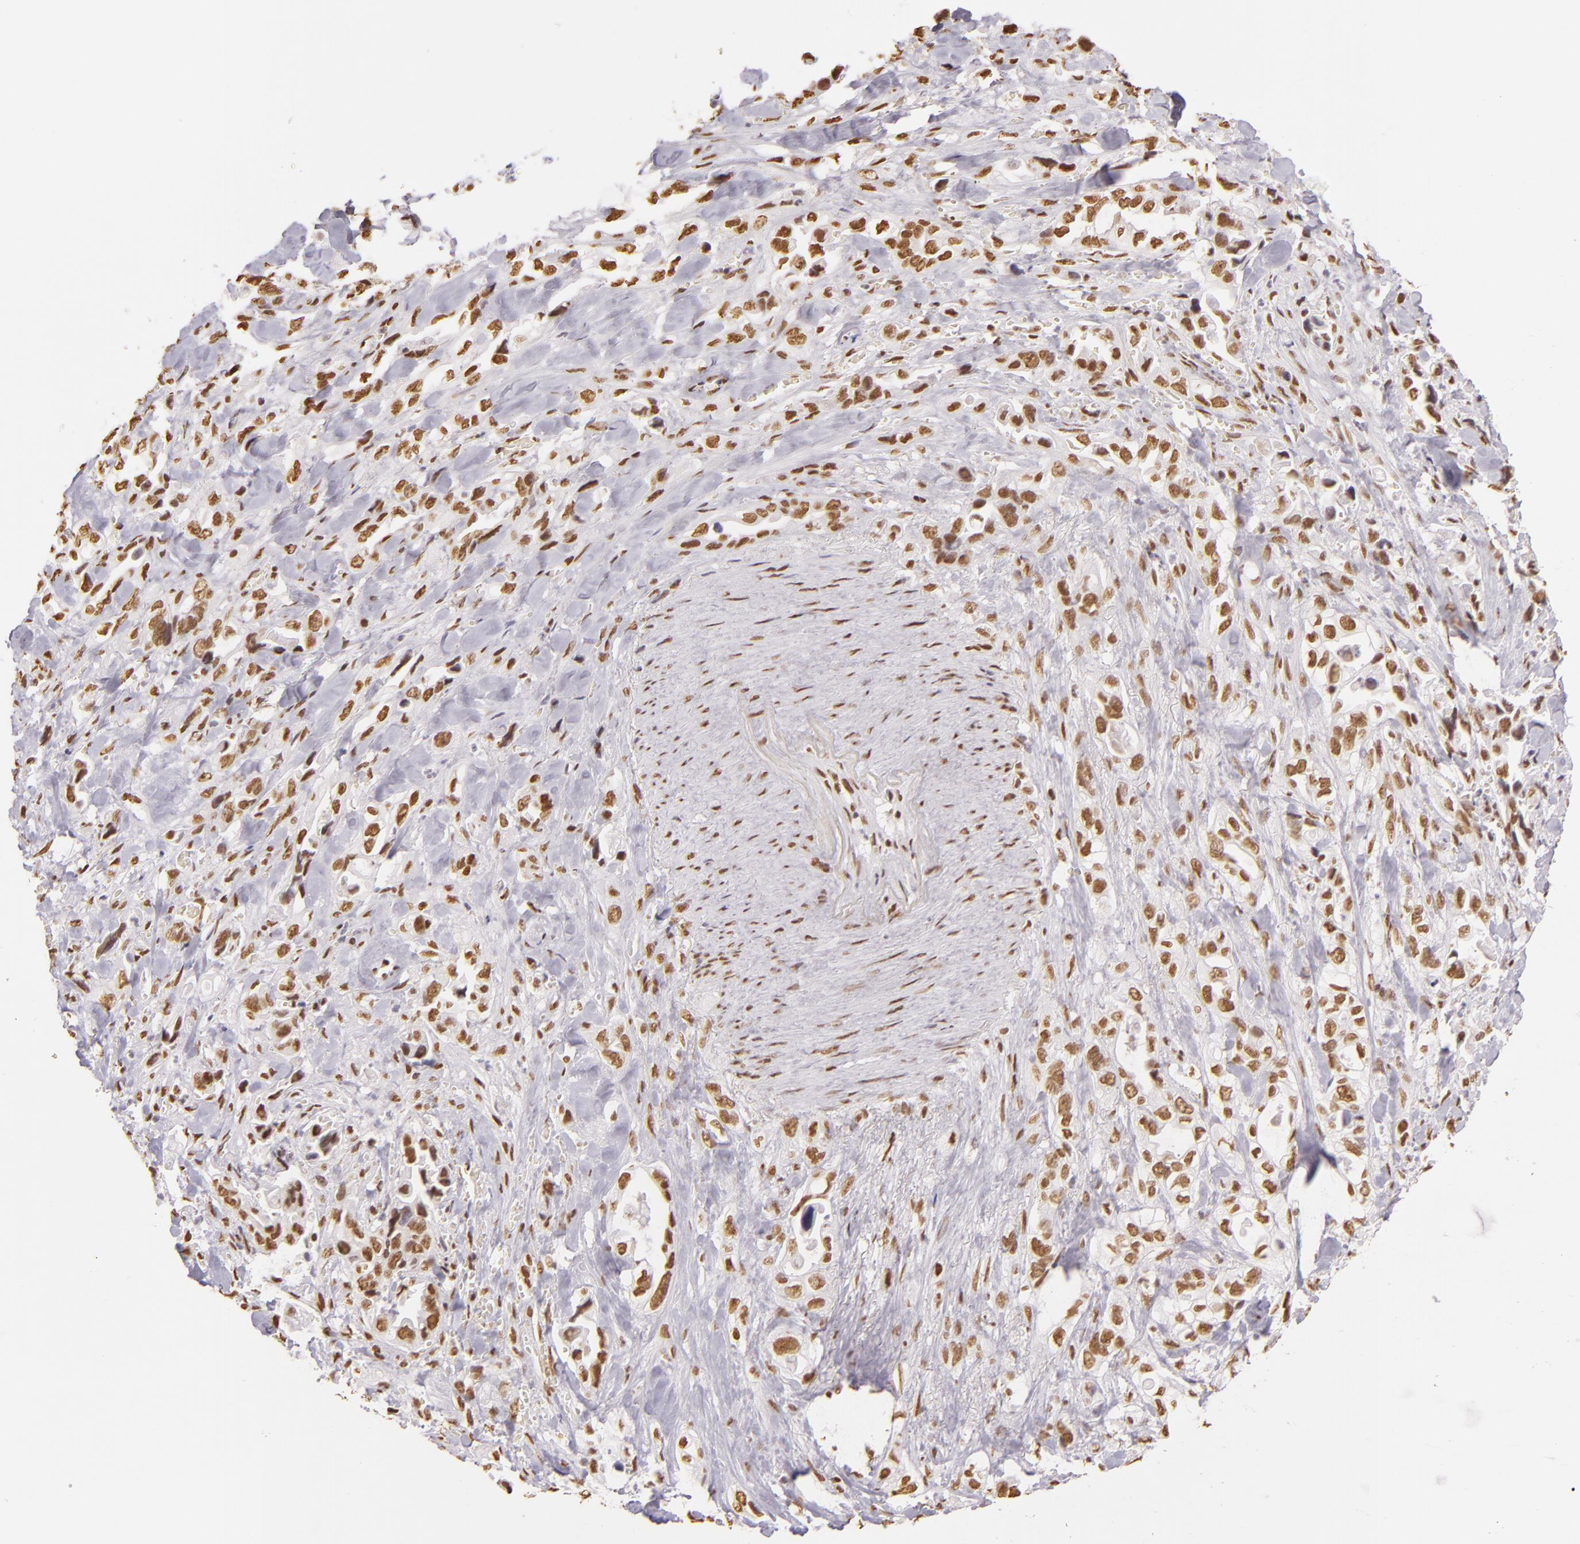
{"staining": {"intensity": "moderate", "quantity": ">75%", "location": "nuclear"}, "tissue": "pancreatic cancer", "cell_type": "Tumor cells", "image_type": "cancer", "snomed": [{"axis": "morphology", "description": "Adenocarcinoma, NOS"}, {"axis": "topography", "description": "Pancreas"}], "caption": "Immunohistochemical staining of pancreatic cancer (adenocarcinoma) demonstrates moderate nuclear protein positivity in about >75% of tumor cells. (IHC, brightfield microscopy, high magnification).", "gene": "PAPOLA", "patient": {"sex": "male", "age": 69}}